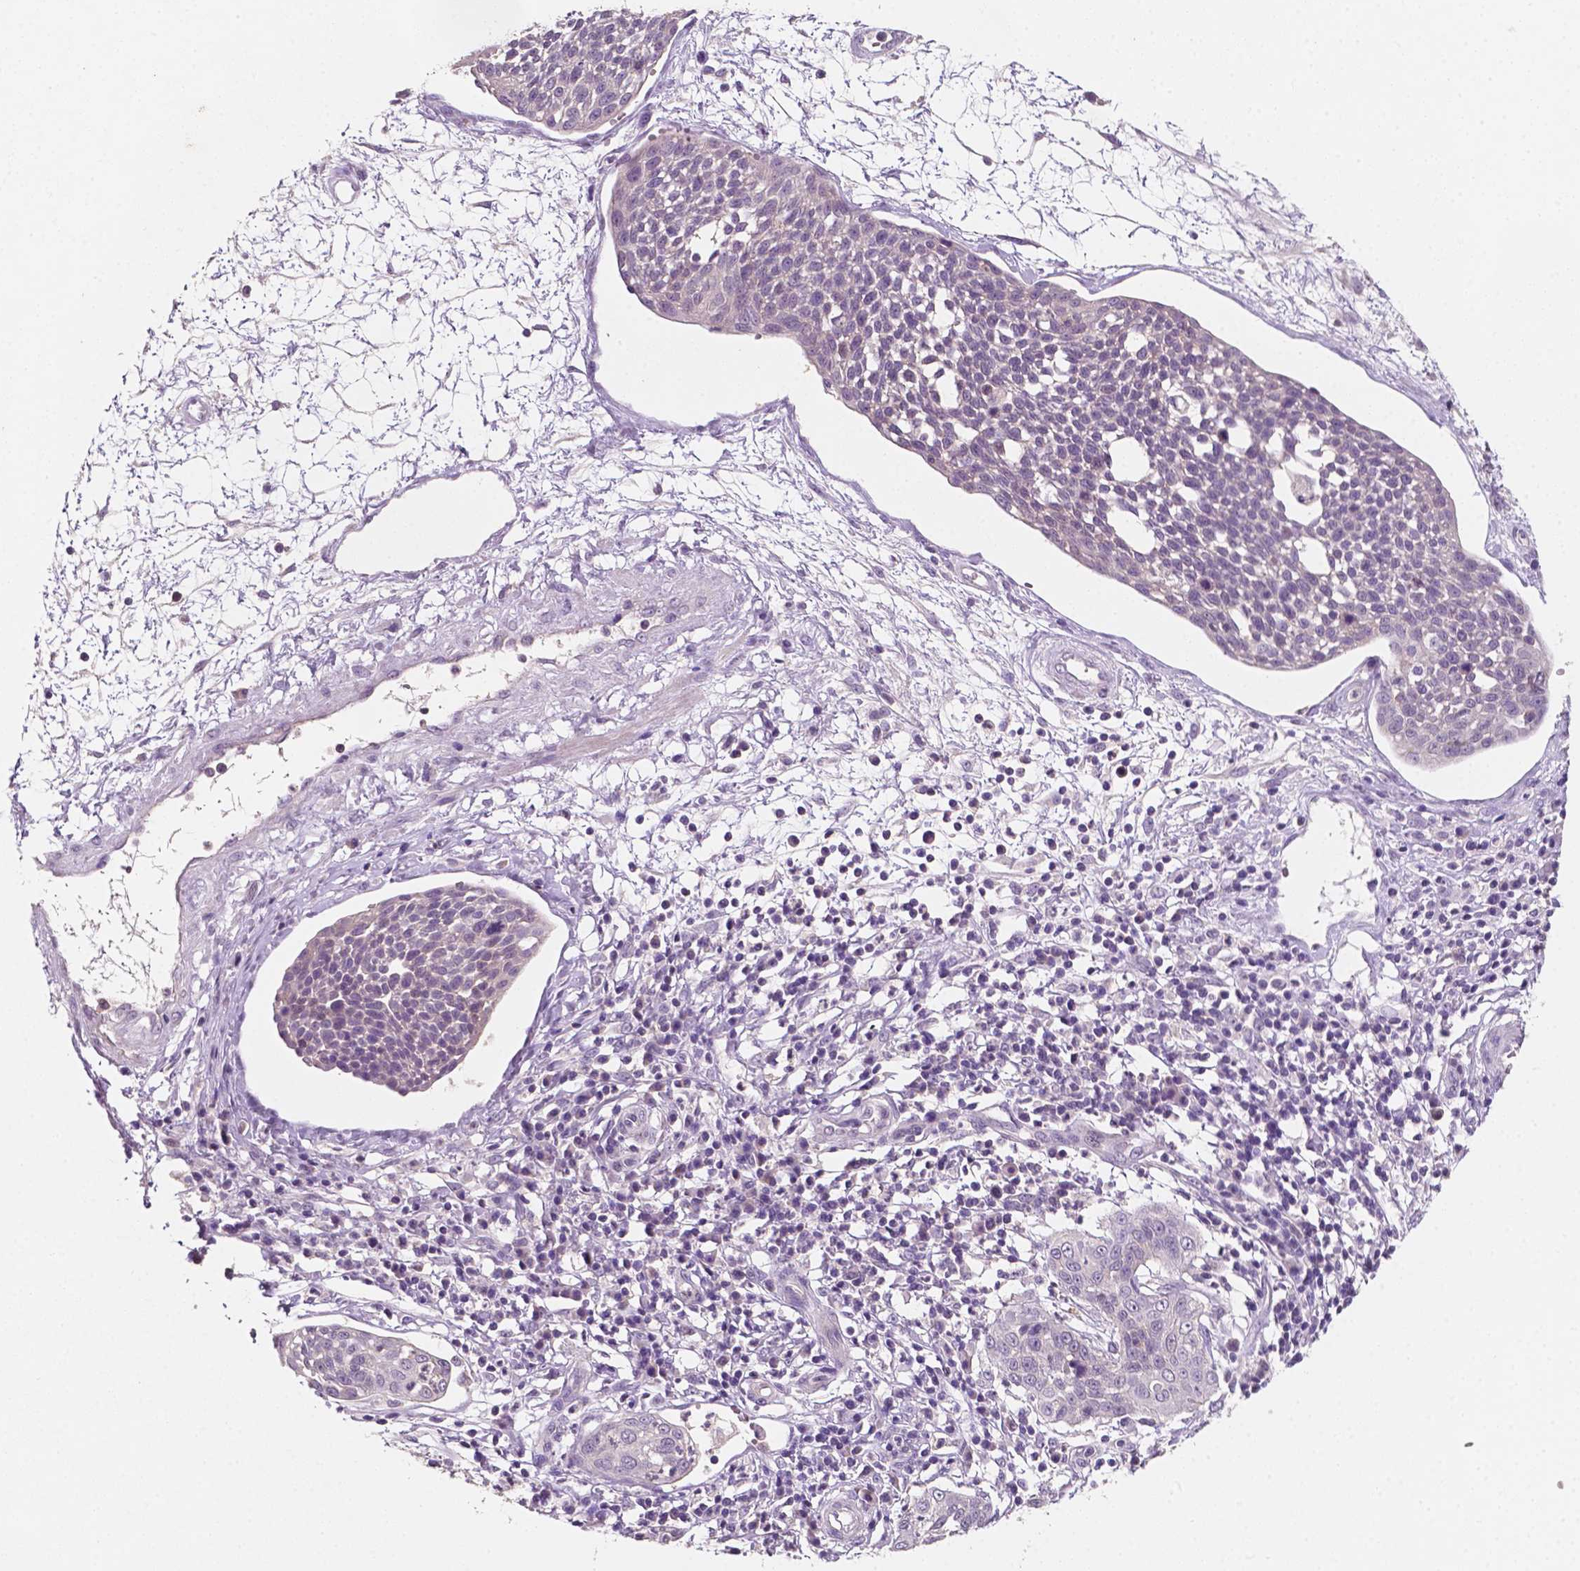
{"staining": {"intensity": "negative", "quantity": "none", "location": "none"}, "tissue": "cervical cancer", "cell_type": "Tumor cells", "image_type": "cancer", "snomed": [{"axis": "morphology", "description": "Squamous cell carcinoma, NOS"}, {"axis": "topography", "description": "Cervix"}], "caption": "The image exhibits no staining of tumor cells in cervical cancer (squamous cell carcinoma).", "gene": "EGFR", "patient": {"sex": "female", "age": 34}}